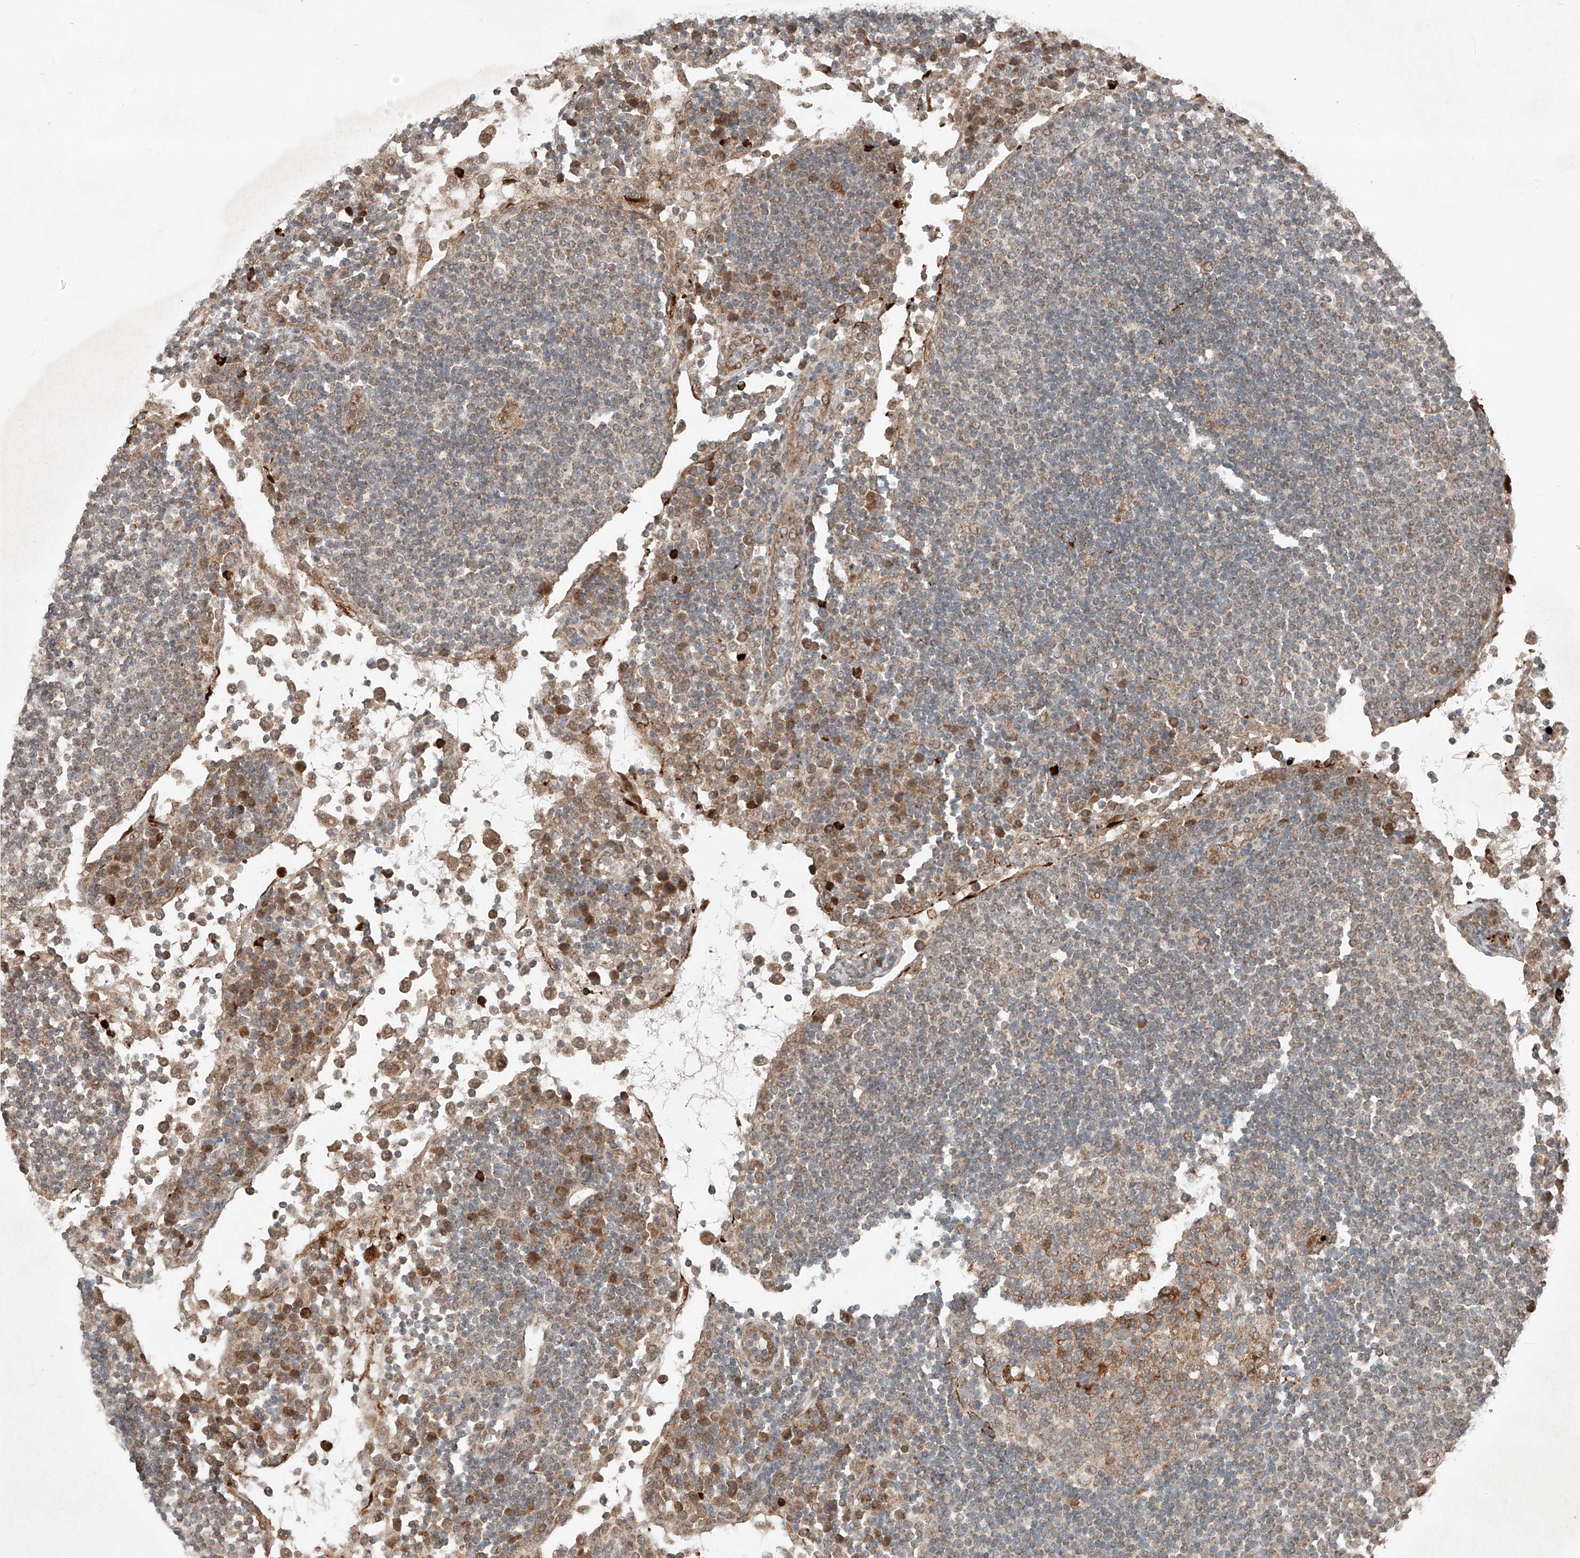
{"staining": {"intensity": "moderate", "quantity": "<25%", "location": "cytoplasmic/membranous"}, "tissue": "lymph node", "cell_type": "Germinal center cells", "image_type": "normal", "snomed": [{"axis": "morphology", "description": "Normal tissue, NOS"}, {"axis": "topography", "description": "Lymph node"}], "caption": "IHC micrograph of benign lymph node stained for a protein (brown), which shows low levels of moderate cytoplasmic/membranous expression in approximately <25% of germinal center cells.", "gene": "ZNF620", "patient": {"sex": "female", "age": 53}}